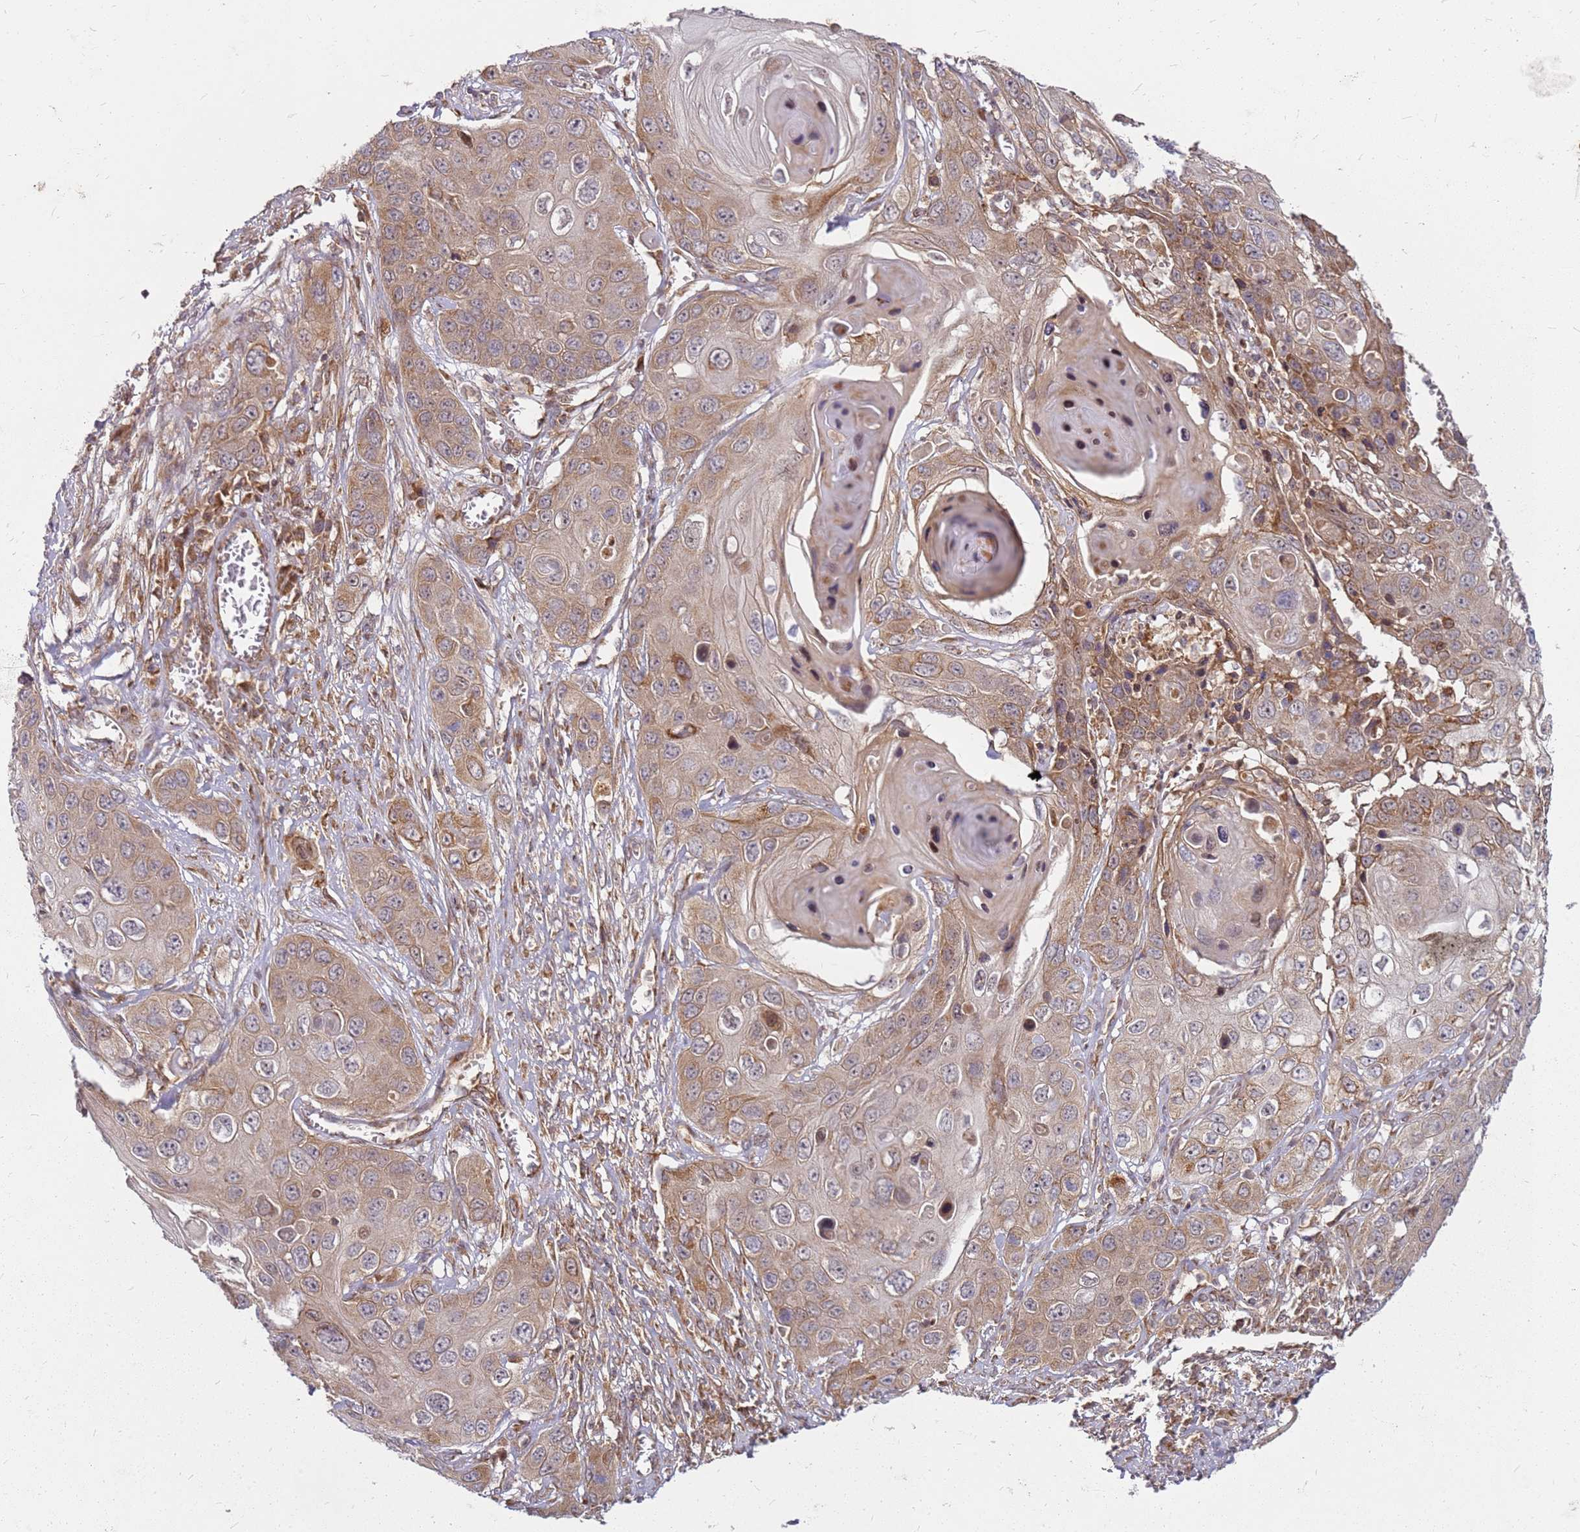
{"staining": {"intensity": "moderate", "quantity": ">75%", "location": "cytoplasmic/membranous"}, "tissue": "skin cancer", "cell_type": "Tumor cells", "image_type": "cancer", "snomed": [{"axis": "morphology", "description": "Squamous cell carcinoma, NOS"}, {"axis": "topography", "description": "Skin"}], "caption": "High-power microscopy captured an immunohistochemistry image of skin squamous cell carcinoma, revealing moderate cytoplasmic/membranous expression in about >75% of tumor cells.", "gene": "CCDC159", "patient": {"sex": "male", "age": 55}}